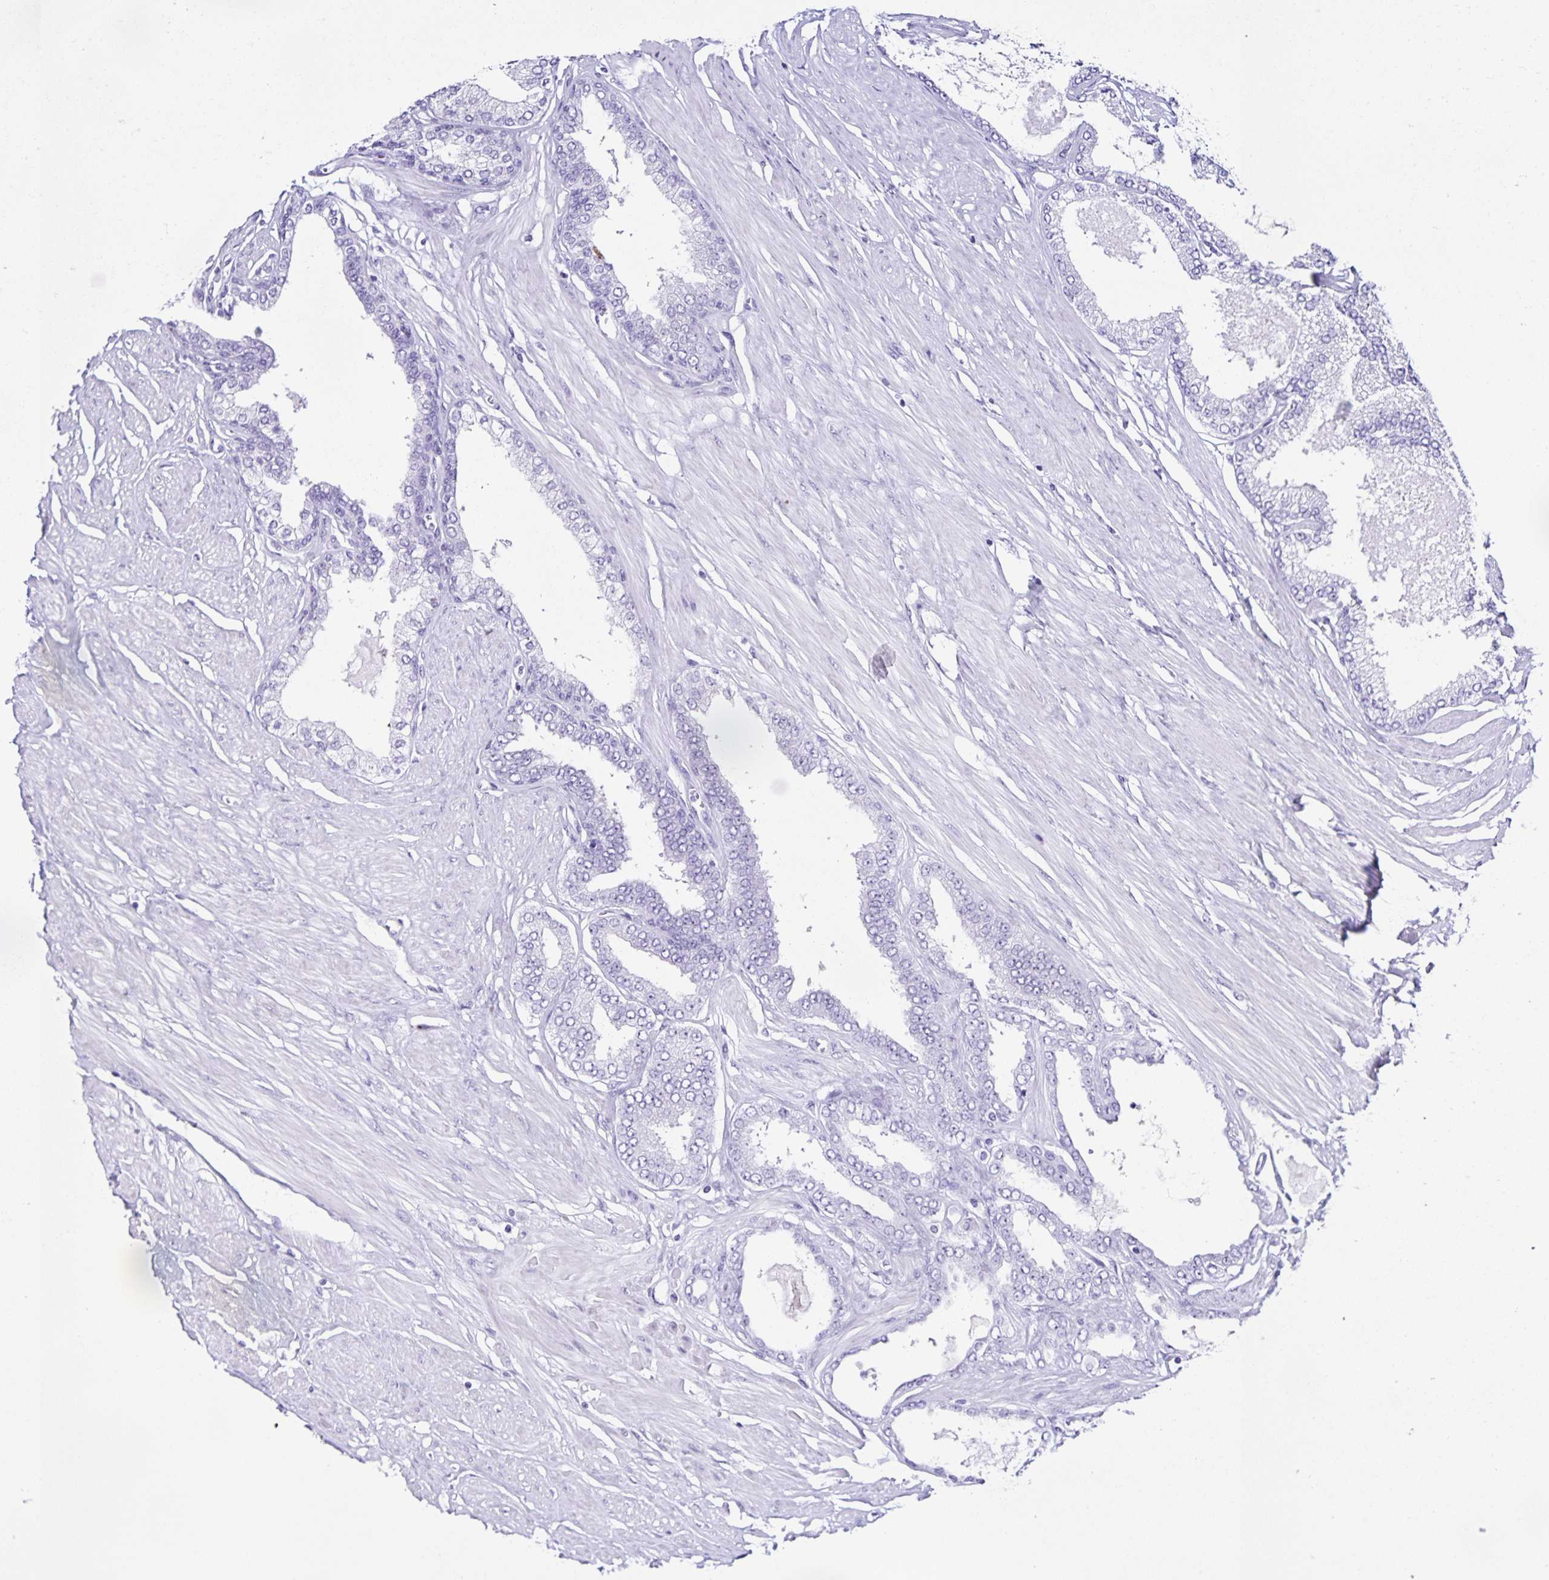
{"staining": {"intensity": "negative", "quantity": "none", "location": "none"}, "tissue": "prostate cancer", "cell_type": "Tumor cells", "image_type": "cancer", "snomed": [{"axis": "morphology", "description": "Adenocarcinoma, Low grade"}, {"axis": "topography", "description": "Prostate"}], "caption": "Low-grade adenocarcinoma (prostate) was stained to show a protein in brown. There is no significant staining in tumor cells.", "gene": "FAM170A", "patient": {"sex": "male", "age": 55}}